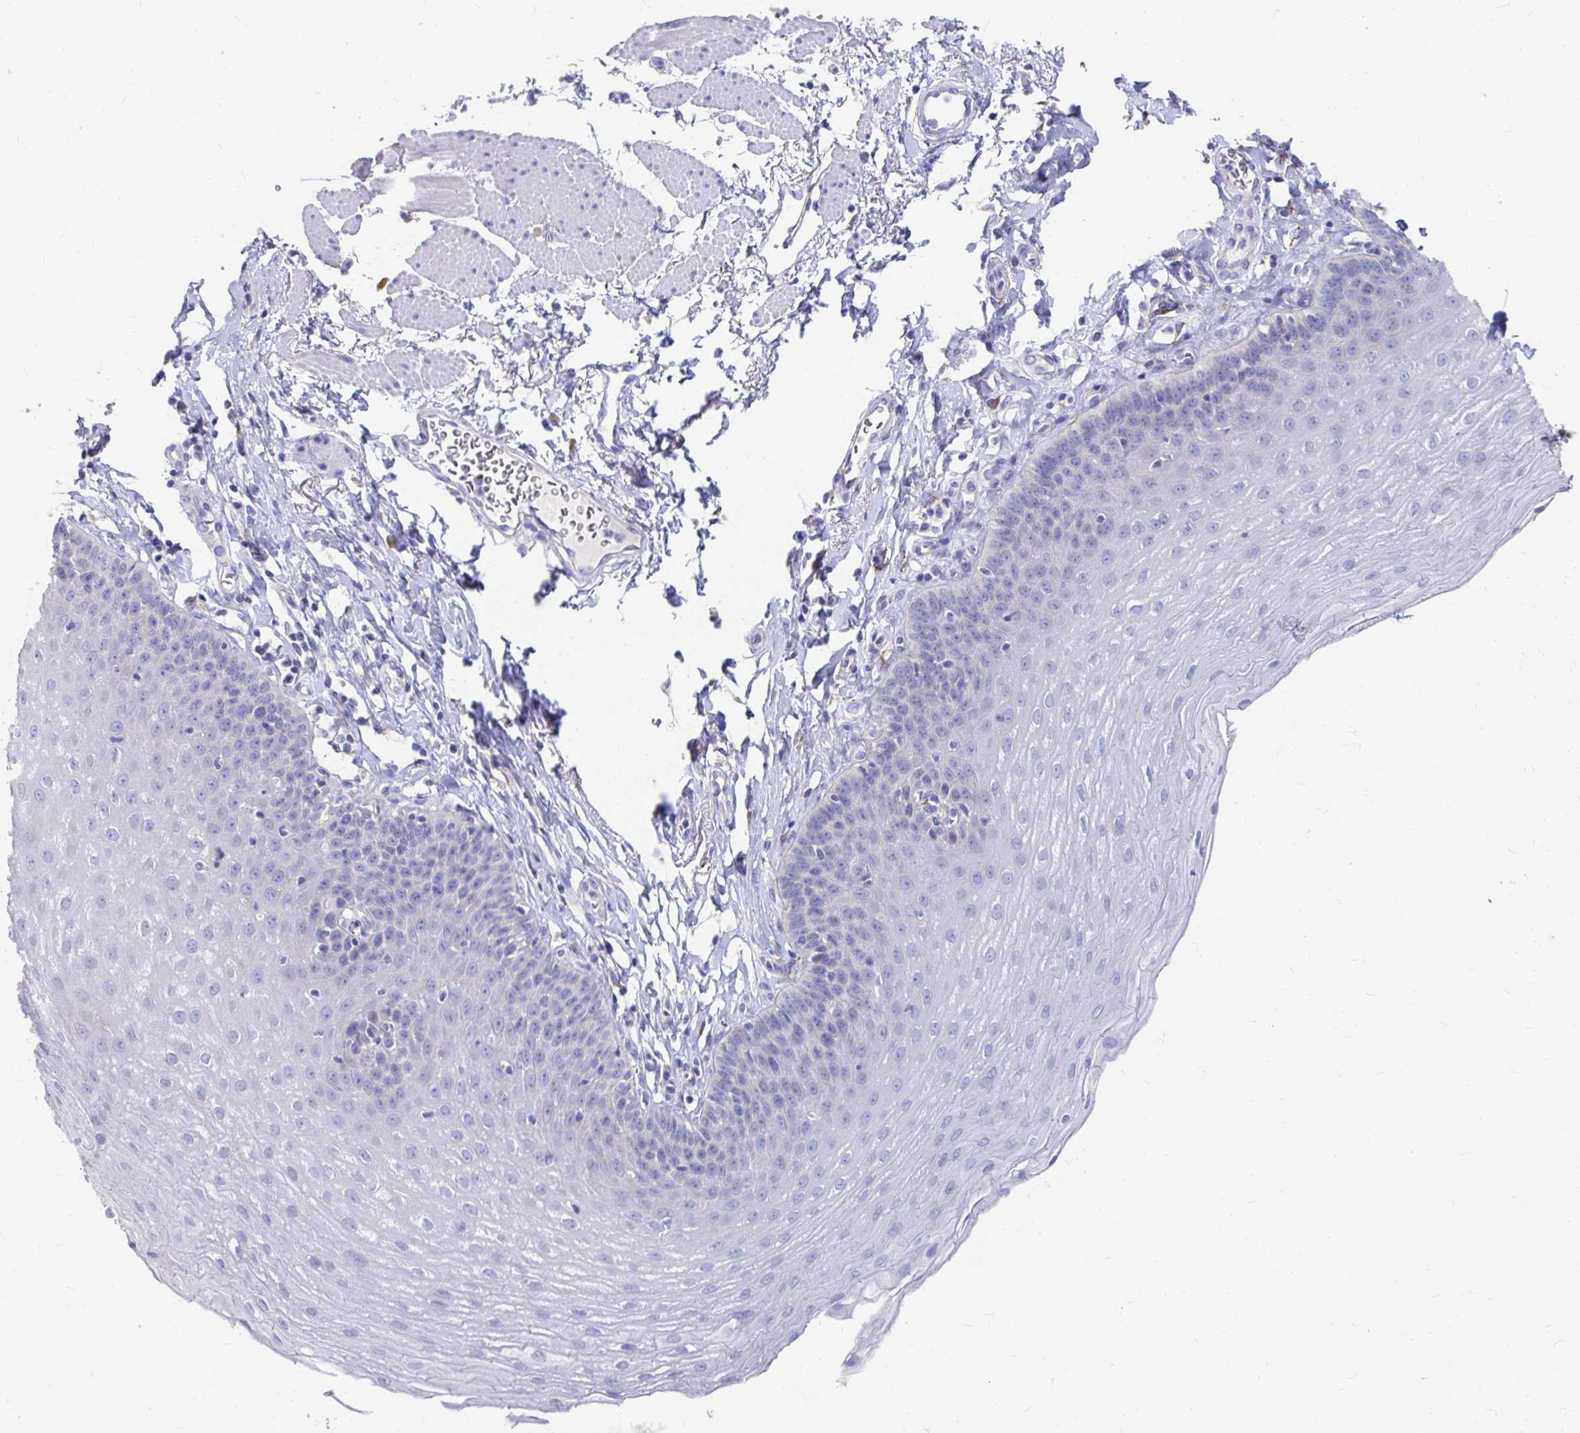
{"staining": {"intensity": "negative", "quantity": "none", "location": "none"}, "tissue": "esophagus", "cell_type": "Squamous epithelial cells", "image_type": "normal", "snomed": [{"axis": "morphology", "description": "Normal tissue, NOS"}, {"axis": "topography", "description": "Esophagus"}], "caption": "DAB immunohistochemical staining of benign esophagus demonstrates no significant staining in squamous epithelial cells.", "gene": "LAMC3", "patient": {"sex": "female", "age": 81}}